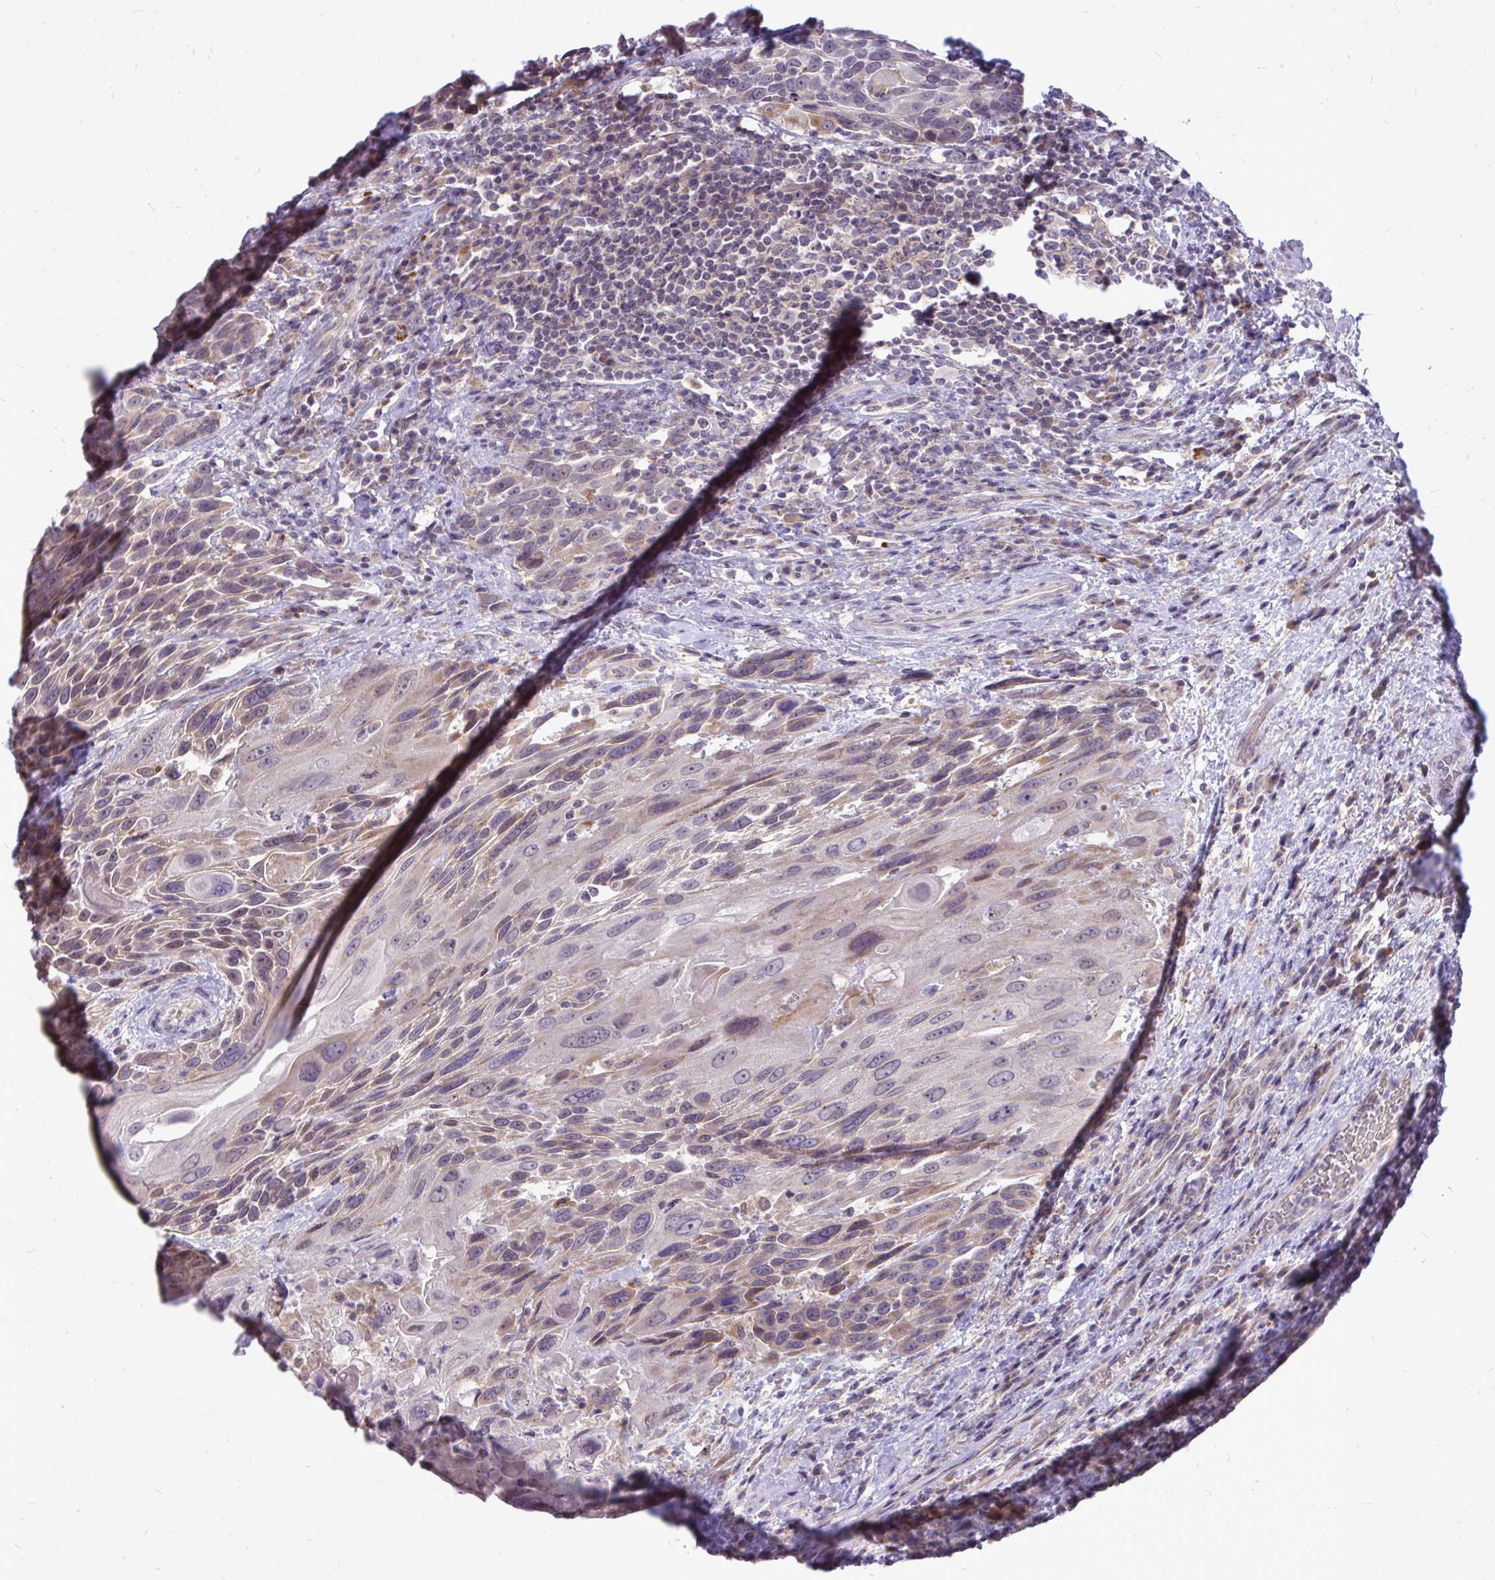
{"staining": {"intensity": "weak", "quantity": "<25%", "location": "cytoplasmic/membranous,nuclear"}, "tissue": "urothelial cancer", "cell_type": "Tumor cells", "image_type": "cancer", "snomed": [{"axis": "morphology", "description": "Urothelial carcinoma, High grade"}, {"axis": "topography", "description": "Urinary bladder"}], "caption": "An image of human urothelial cancer is negative for staining in tumor cells.", "gene": "ZSCAN25", "patient": {"sex": "female", "age": 70}}